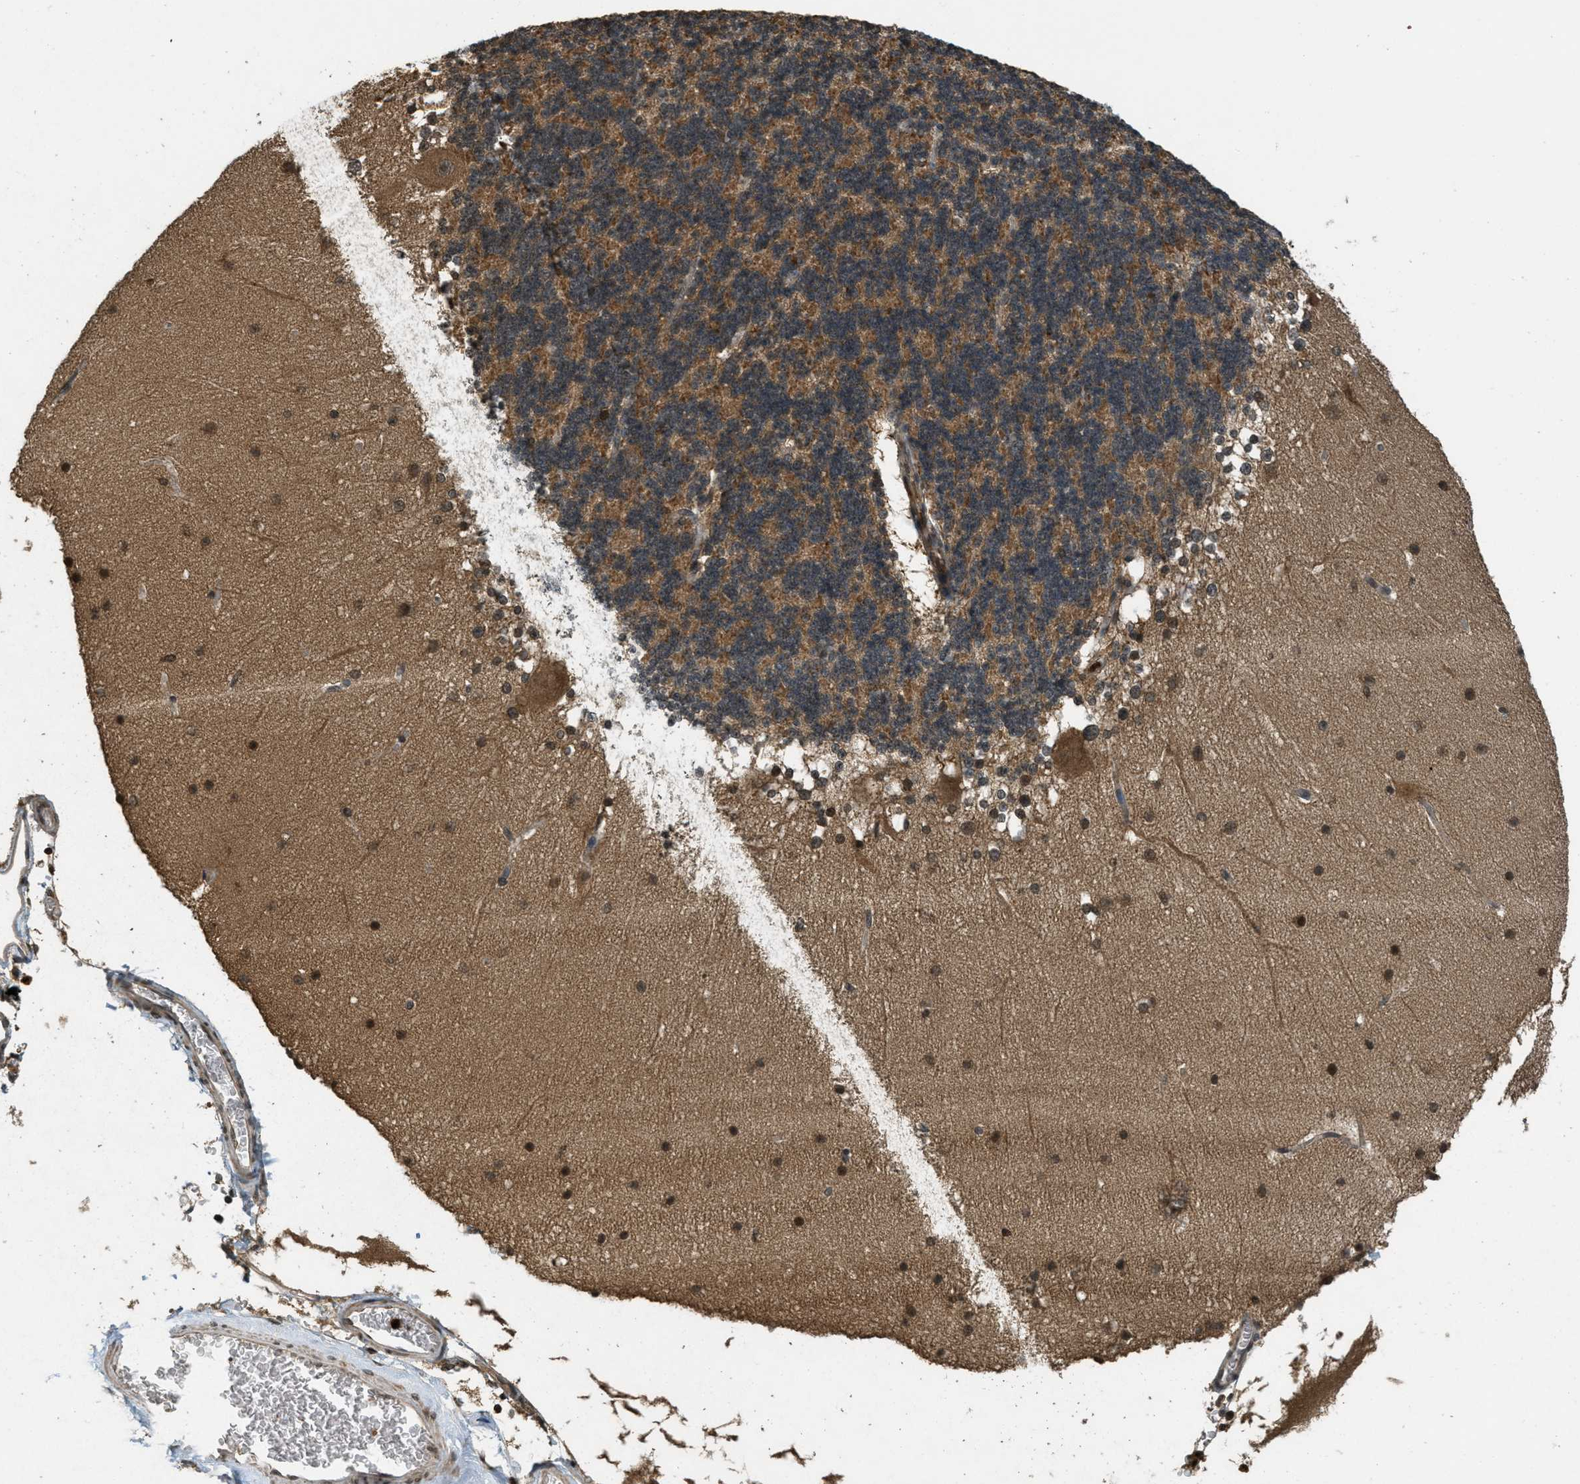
{"staining": {"intensity": "moderate", "quantity": ">75%", "location": "cytoplasmic/membranous"}, "tissue": "cerebellum", "cell_type": "Cells in granular layer", "image_type": "normal", "snomed": [{"axis": "morphology", "description": "Normal tissue, NOS"}, {"axis": "topography", "description": "Cerebellum"}], "caption": "Immunohistochemical staining of benign human cerebellum displays medium levels of moderate cytoplasmic/membranous positivity in about >75% of cells in granular layer.", "gene": "ATG7", "patient": {"sex": "female", "age": 19}}